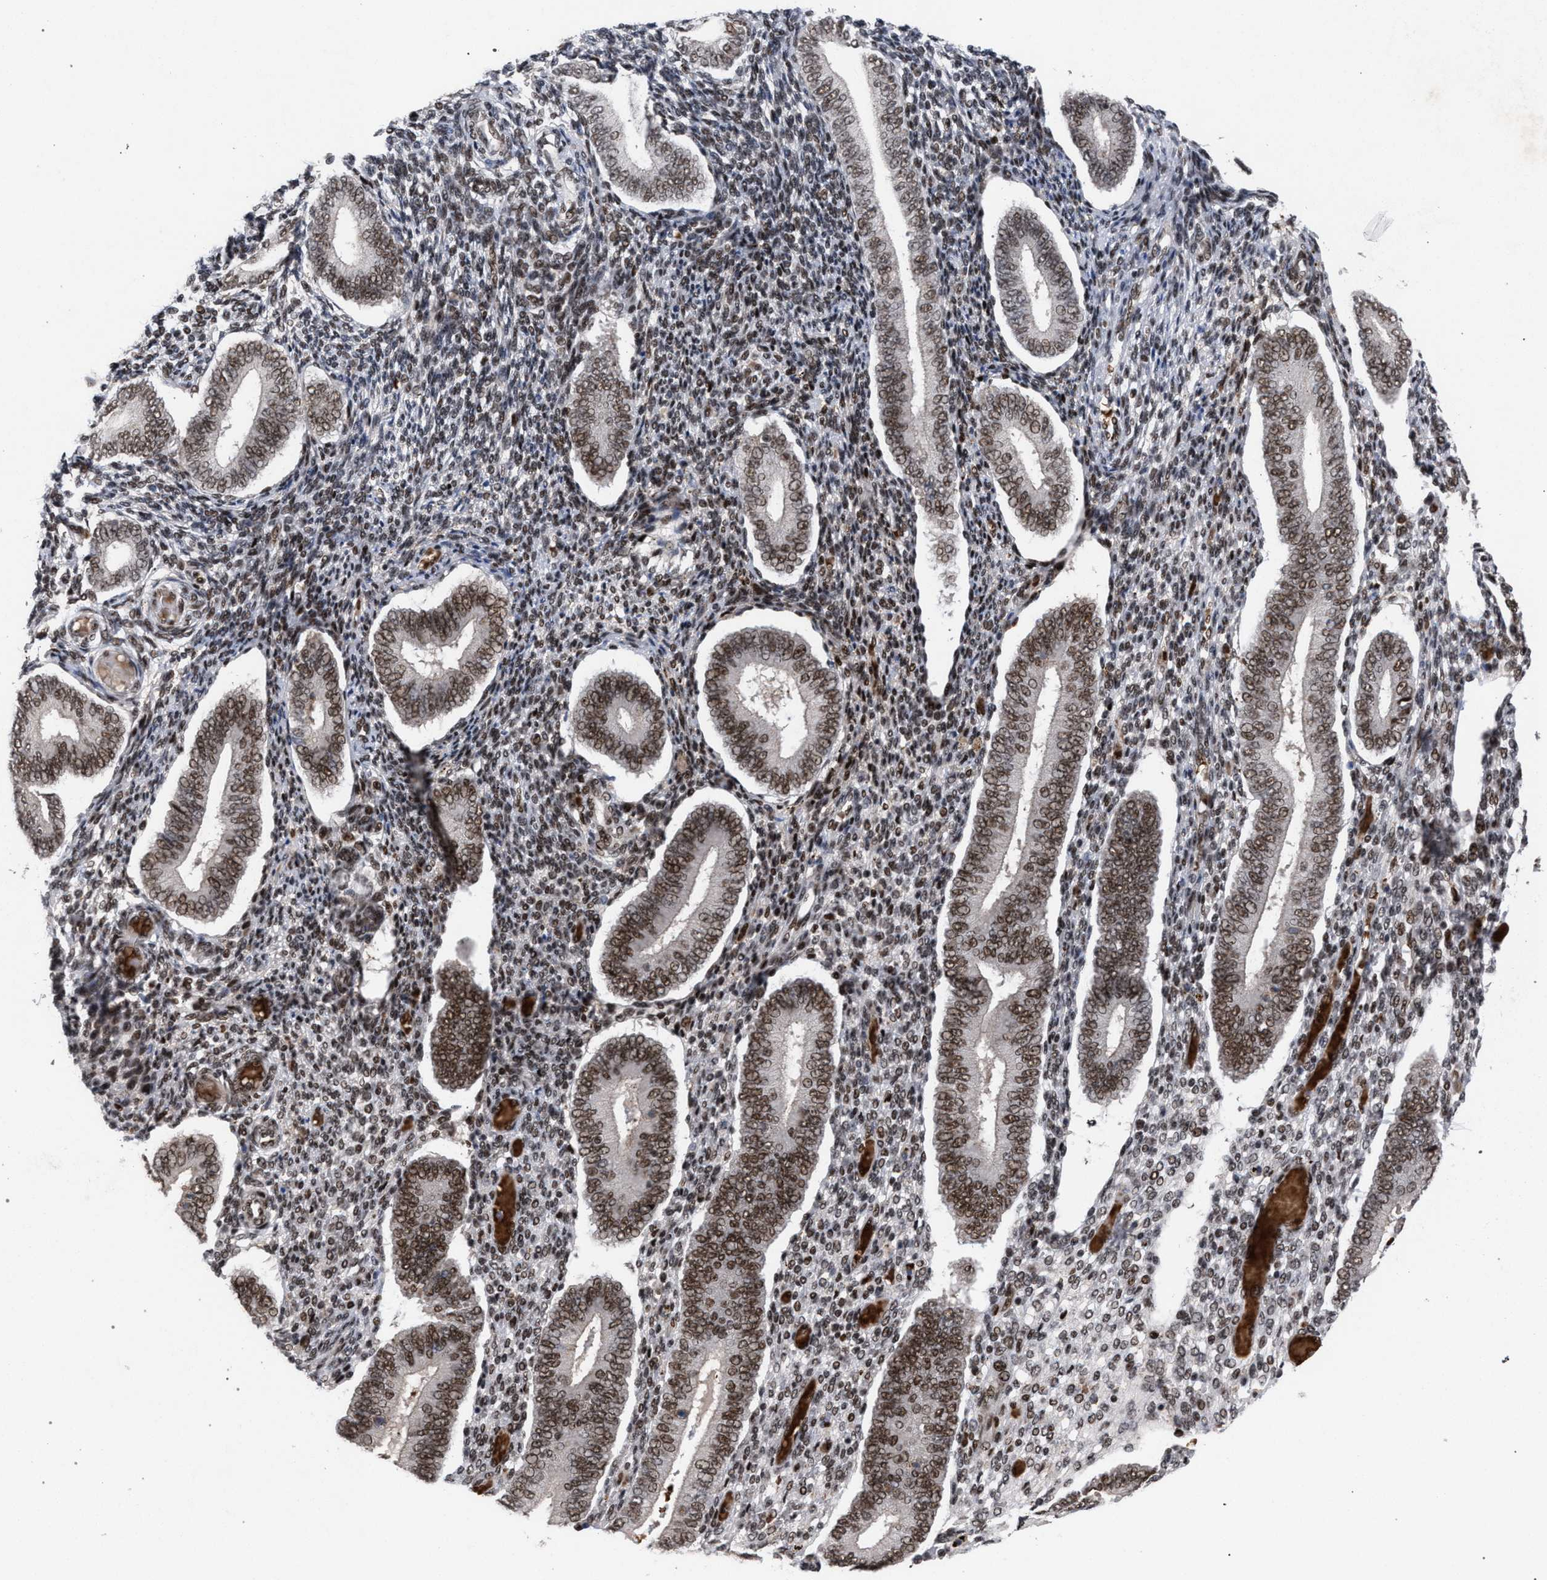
{"staining": {"intensity": "moderate", "quantity": ">75%", "location": "nuclear"}, "tissue": "endometrium", "cell_type": "Cells in endometrial stroma", "image_type": "normal", "snomed": [{"axis": "morphology", "description": "Normal tissue, NOS"}, {"axis": "topography", "description": "Endometrium"}], "caption": "This photomicrograph shows unremarkable endometrium stained with immunohistochemistry (IHC) to label a protein in brown. The nuclear of cells in endometrial stroma show moderate positivity for the protein. Nuclei are counter-stained blue.", "gene": "SCAF4", "patient": {"sex": "female", "age": 42}}